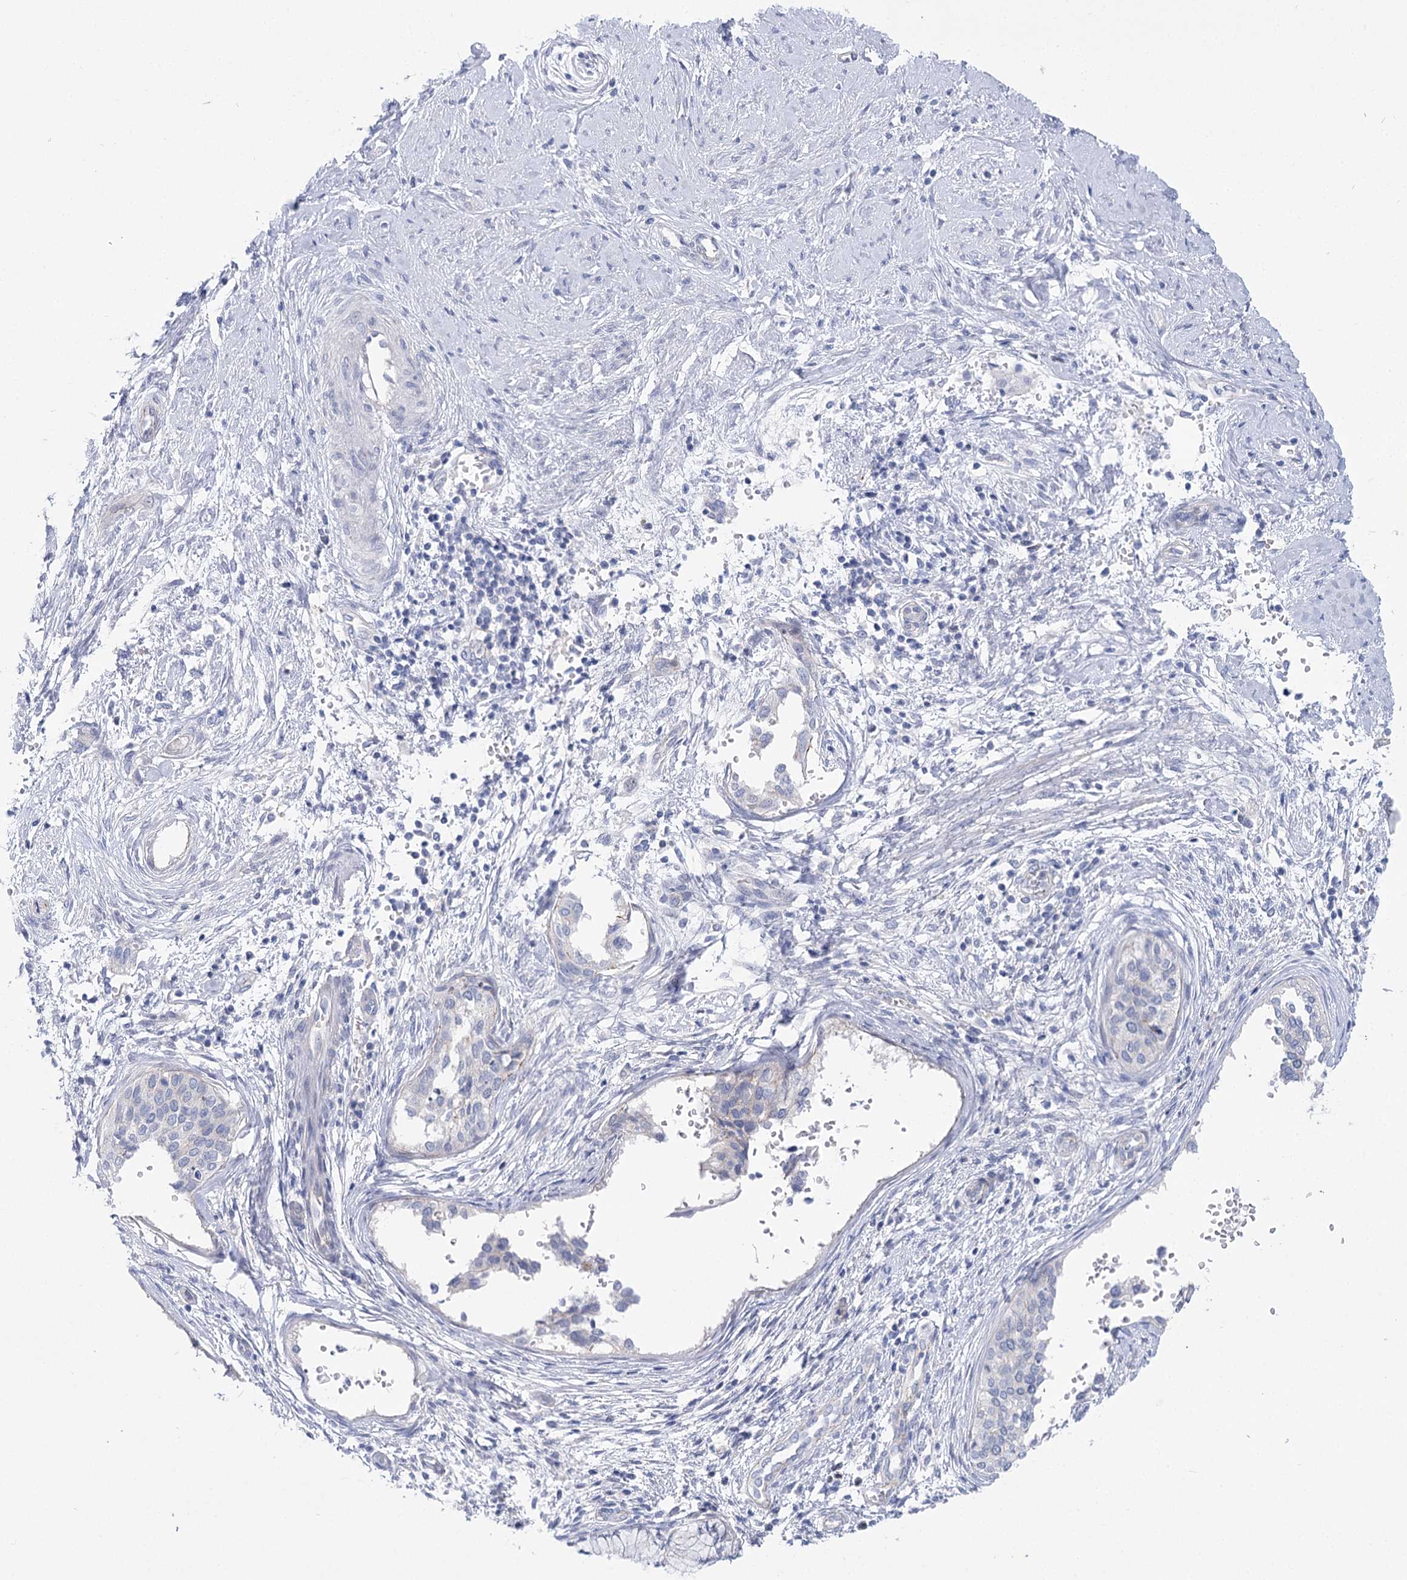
{"staining": {"intensity": "negative", "quantity": "none", "location": "none"}, "tissue": "cervical cancer", "cell_type": "Tumor cells", "image_type": "cancer", "snomed": [{"axis": "morphology", "description": "Squamous cell carcinoma, NOS"}, {"axis": "topography", "description": "Cervix"}], "caption": "IHC histopathology image of neoplastic tissue: human squamous cell carcinoma (cervical) stained with DAB reveals no significant protein staining in tumor cells.", "gene": "NRAP", "patient": {"sex": "female", "age": 37}}